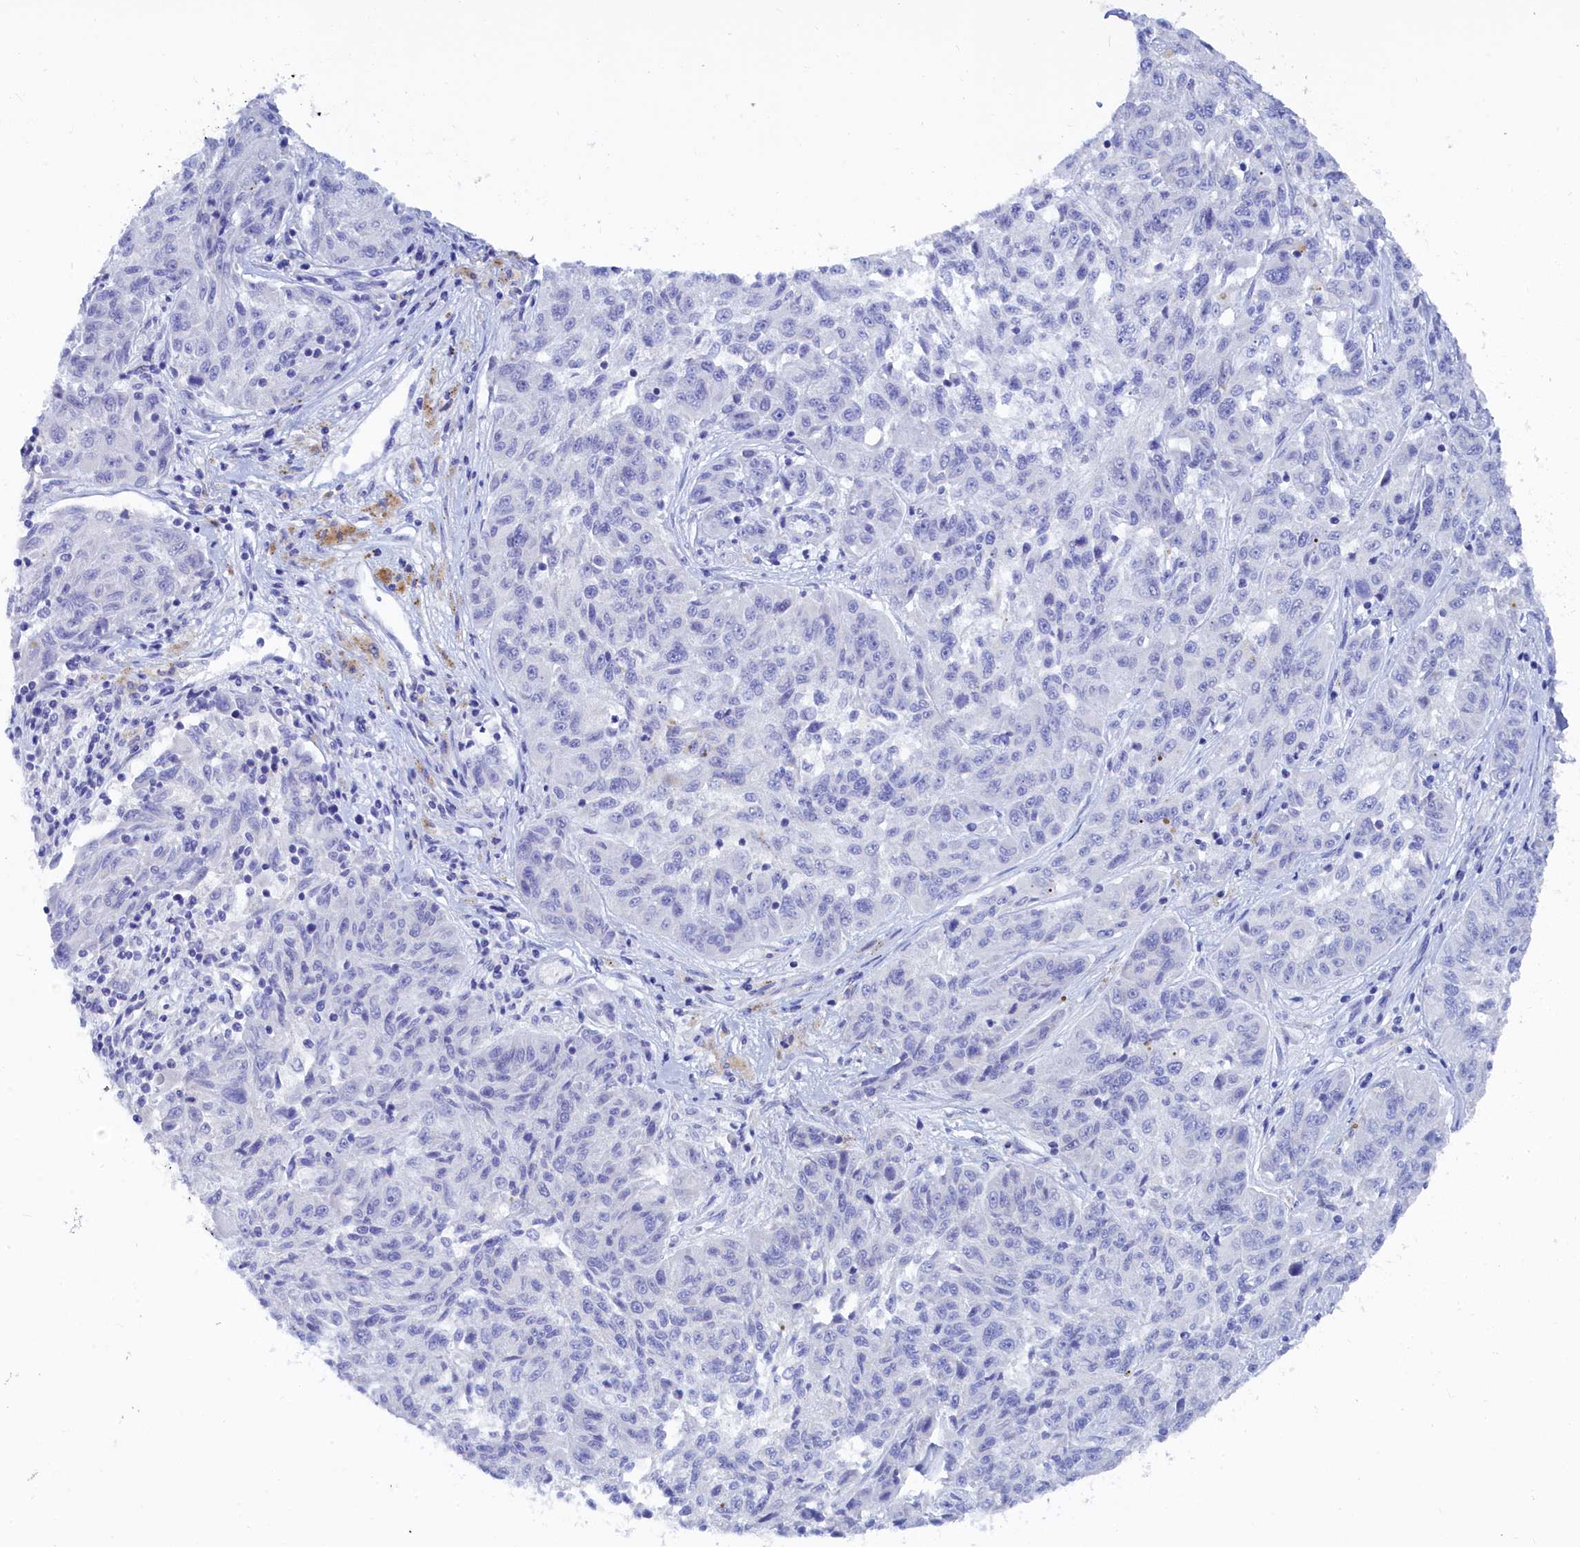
{"staining": {"intensity": "negative", "quantity": "none", "location": "none"}, "tissue": "melanoma", "cell_type": "Tumor cells", "image_type": "cancer", "snomed": [{"axis": "morphology", "description": "Malignant melanoma, NOS"}, {"axis": "topography", "description": "Skin"}], "caption": "IHC image of human melanoma stained for a protein (brown), which exhibits no positivity in tumor cells.", "gene": "TRIM10", "patient": {"sex": "male", "age": 53}}